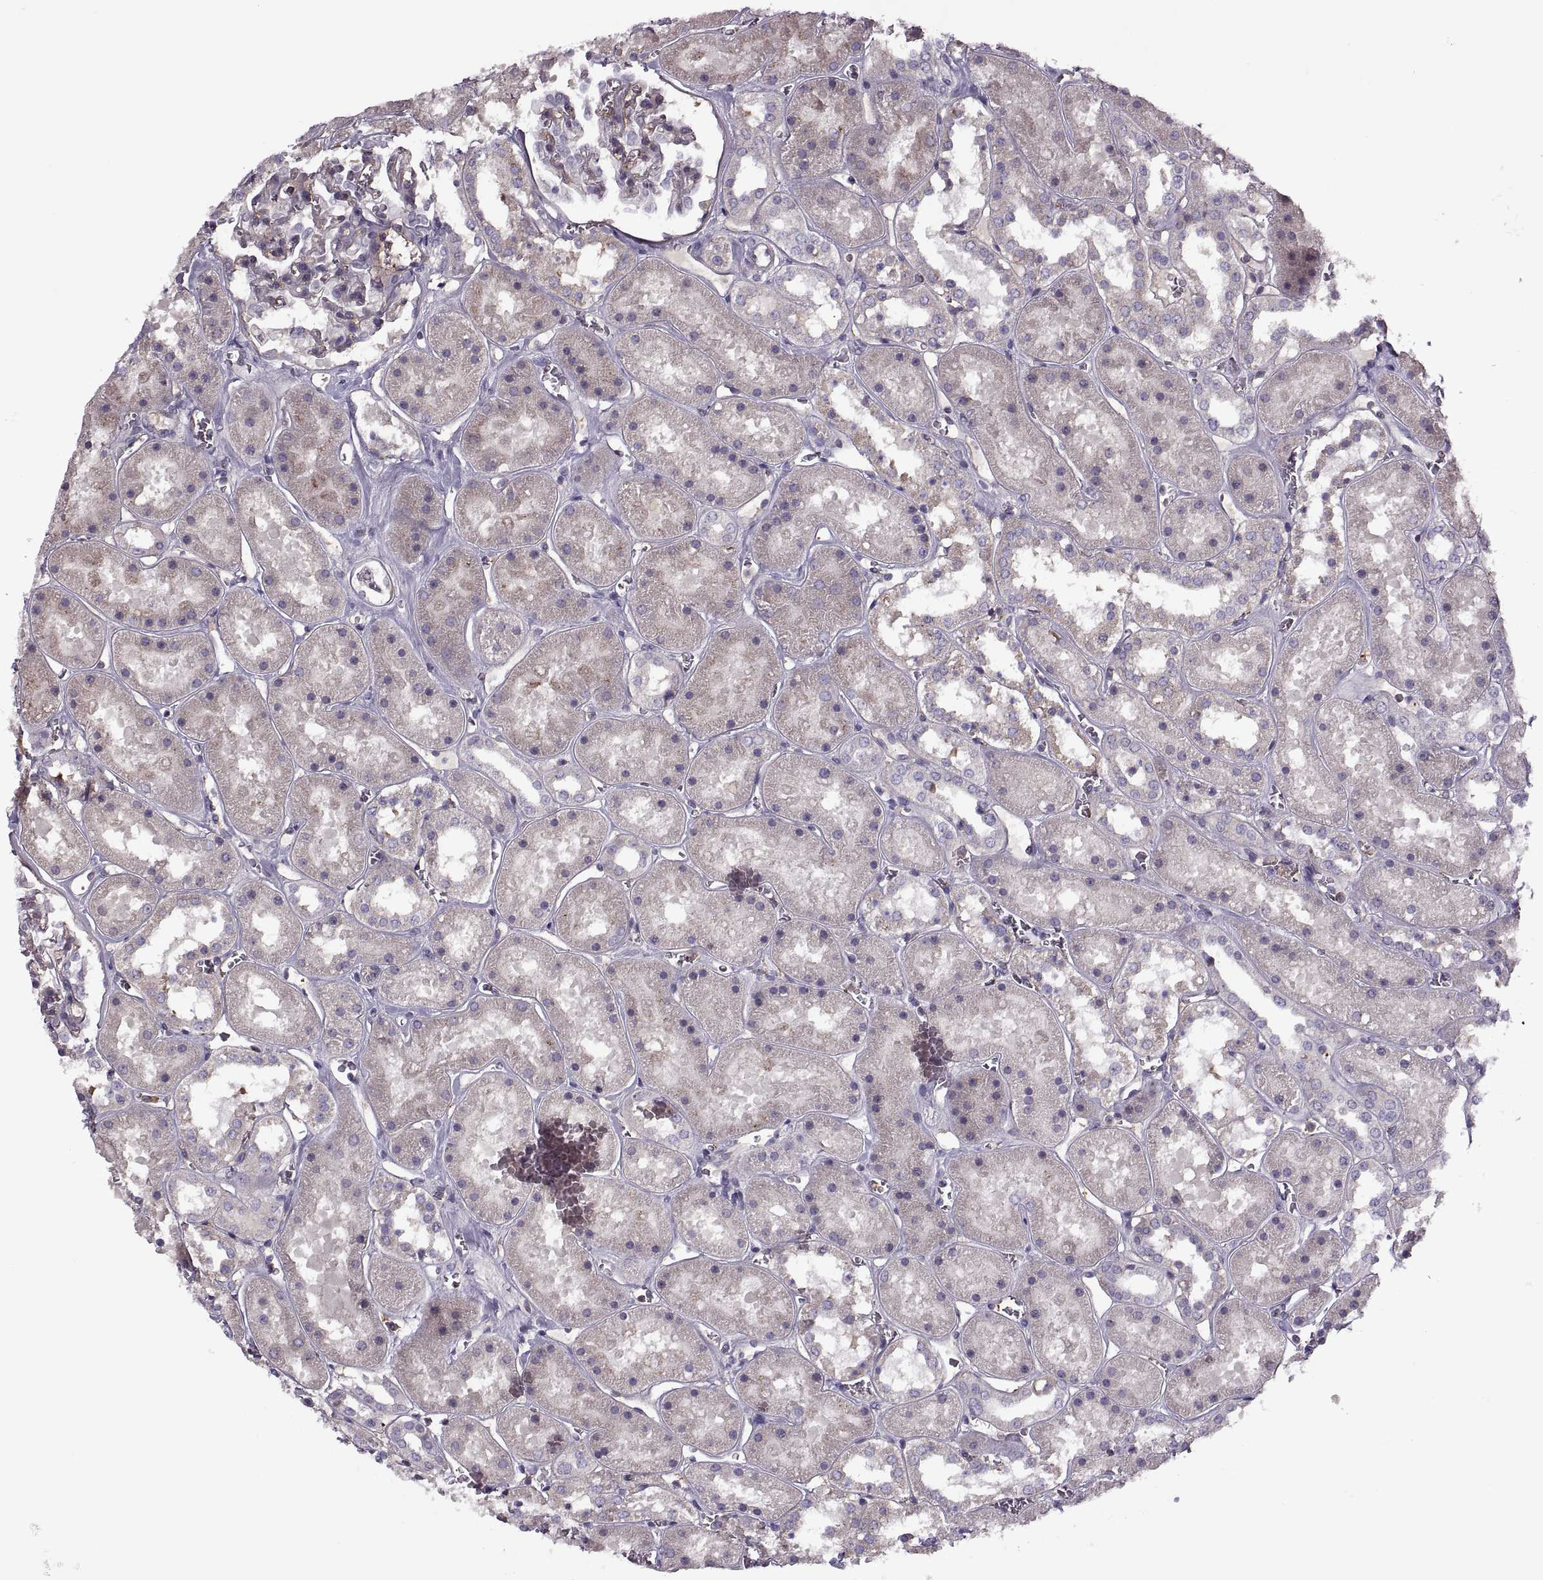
{"staining": {"intensity": "negative", "quantity": "none", "location": "none"}, "tissue": "kidney", "cell_type": "Cells in glomeruli", "image_type": "normal", "snomed": [{"axis": "morphology", "description": "Normal tissue, NOS"}, {"axis": "topography", "description": "Kidney"}], "caption": "Kidney was stained to show a protein in brown. There is no significant positivity in cells in glomeruli. Nuclei are stained in blue.", "gene": "SLC2A14", "patient": {"sex": "female", "age": 41}}